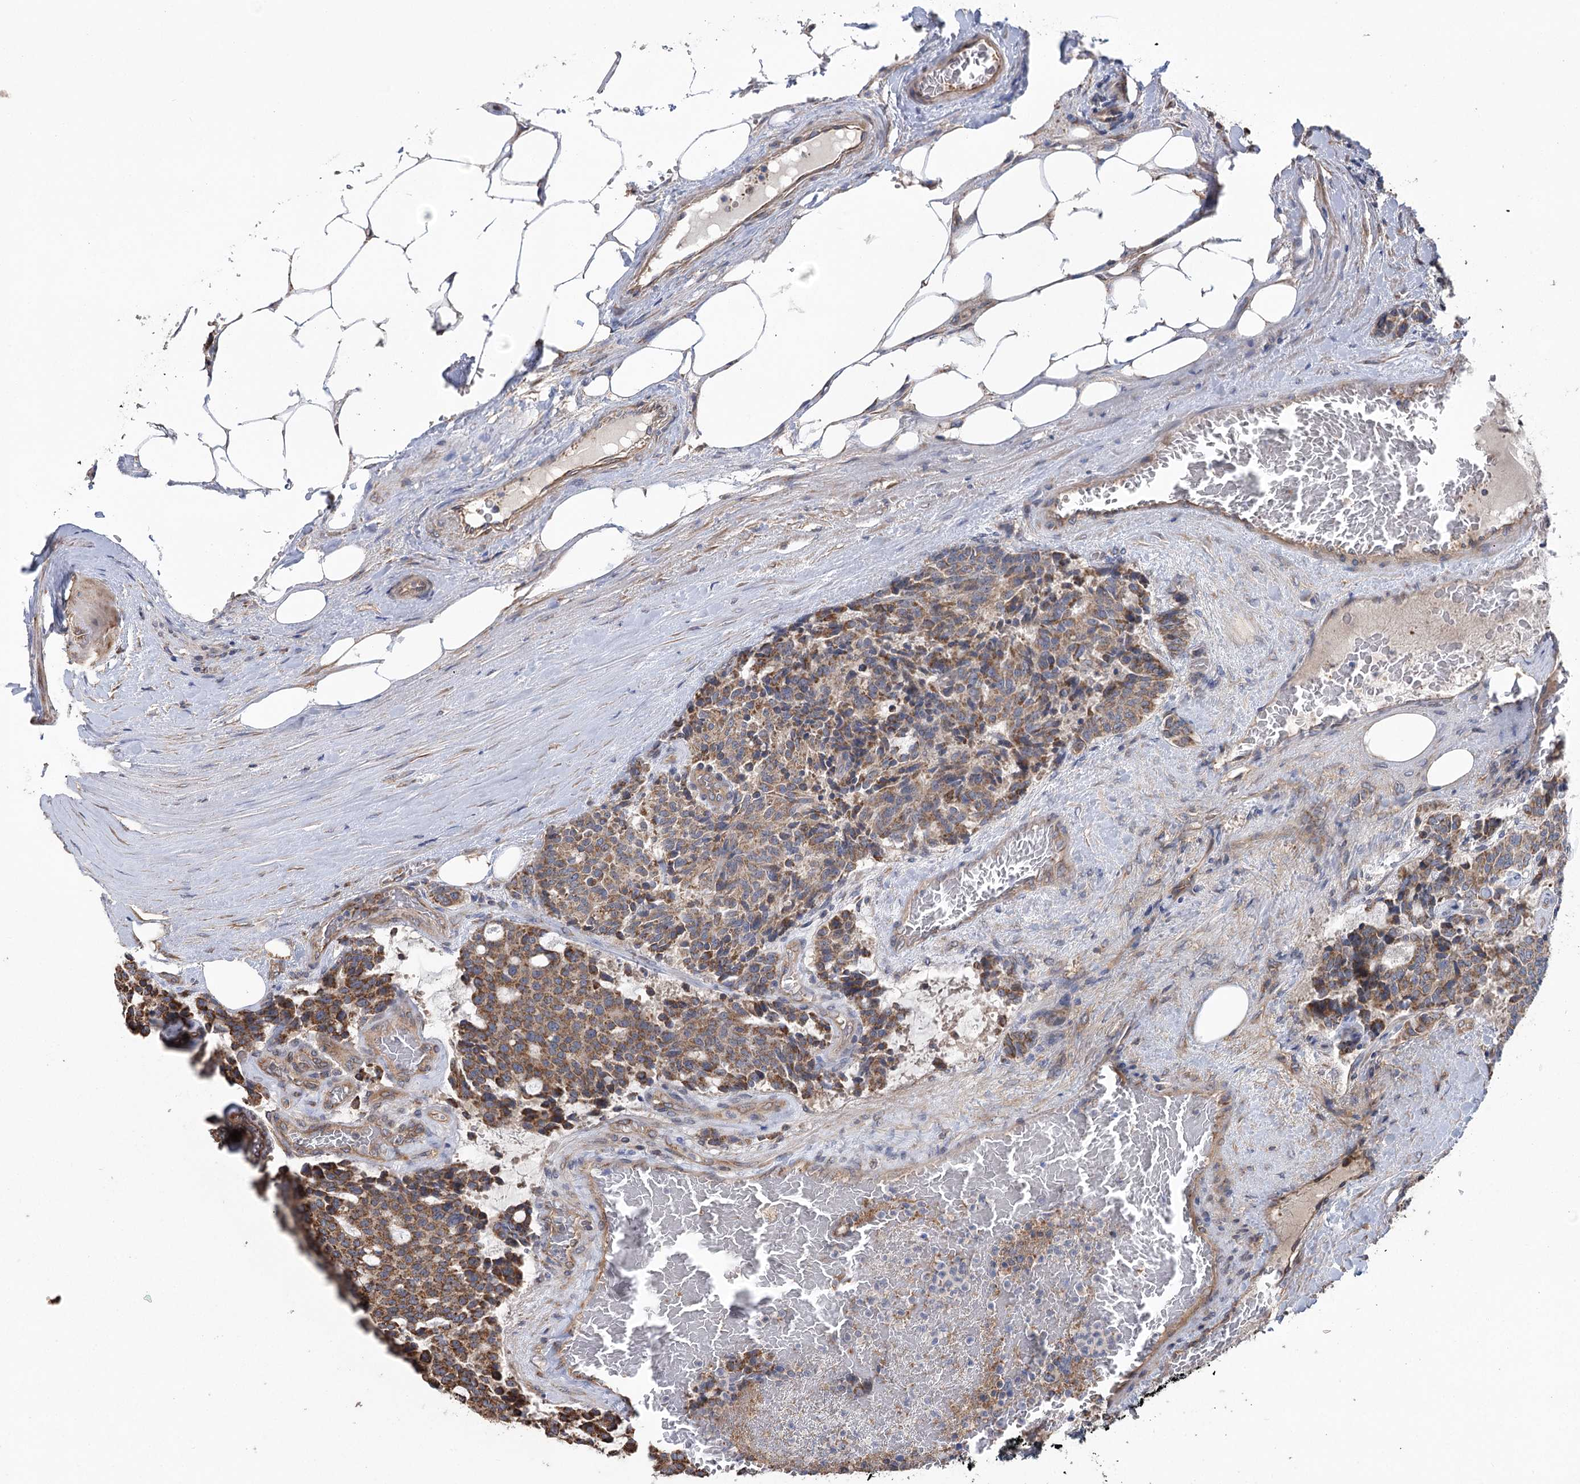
{"staining": {"intensity": "moderate", "quantity": ">75%", "location": "cytoplasmic/membranous"}, "tissue": "carcinoid", "cell_type": "Tumor cells", "image_type": "cancer", "snomed": [{"axis": "morphology", "description": "Carcinoid, malignant, NOS"}, {"axis": "topography", "description": "Pancreas"}], "caption": "Tumor cells display moderate cytoplasmic/membranous positivity in about >75% of cells in malignant carcinoid.", "gene": "RWDD4", "patient": {"sex": "female", "age": 54}}